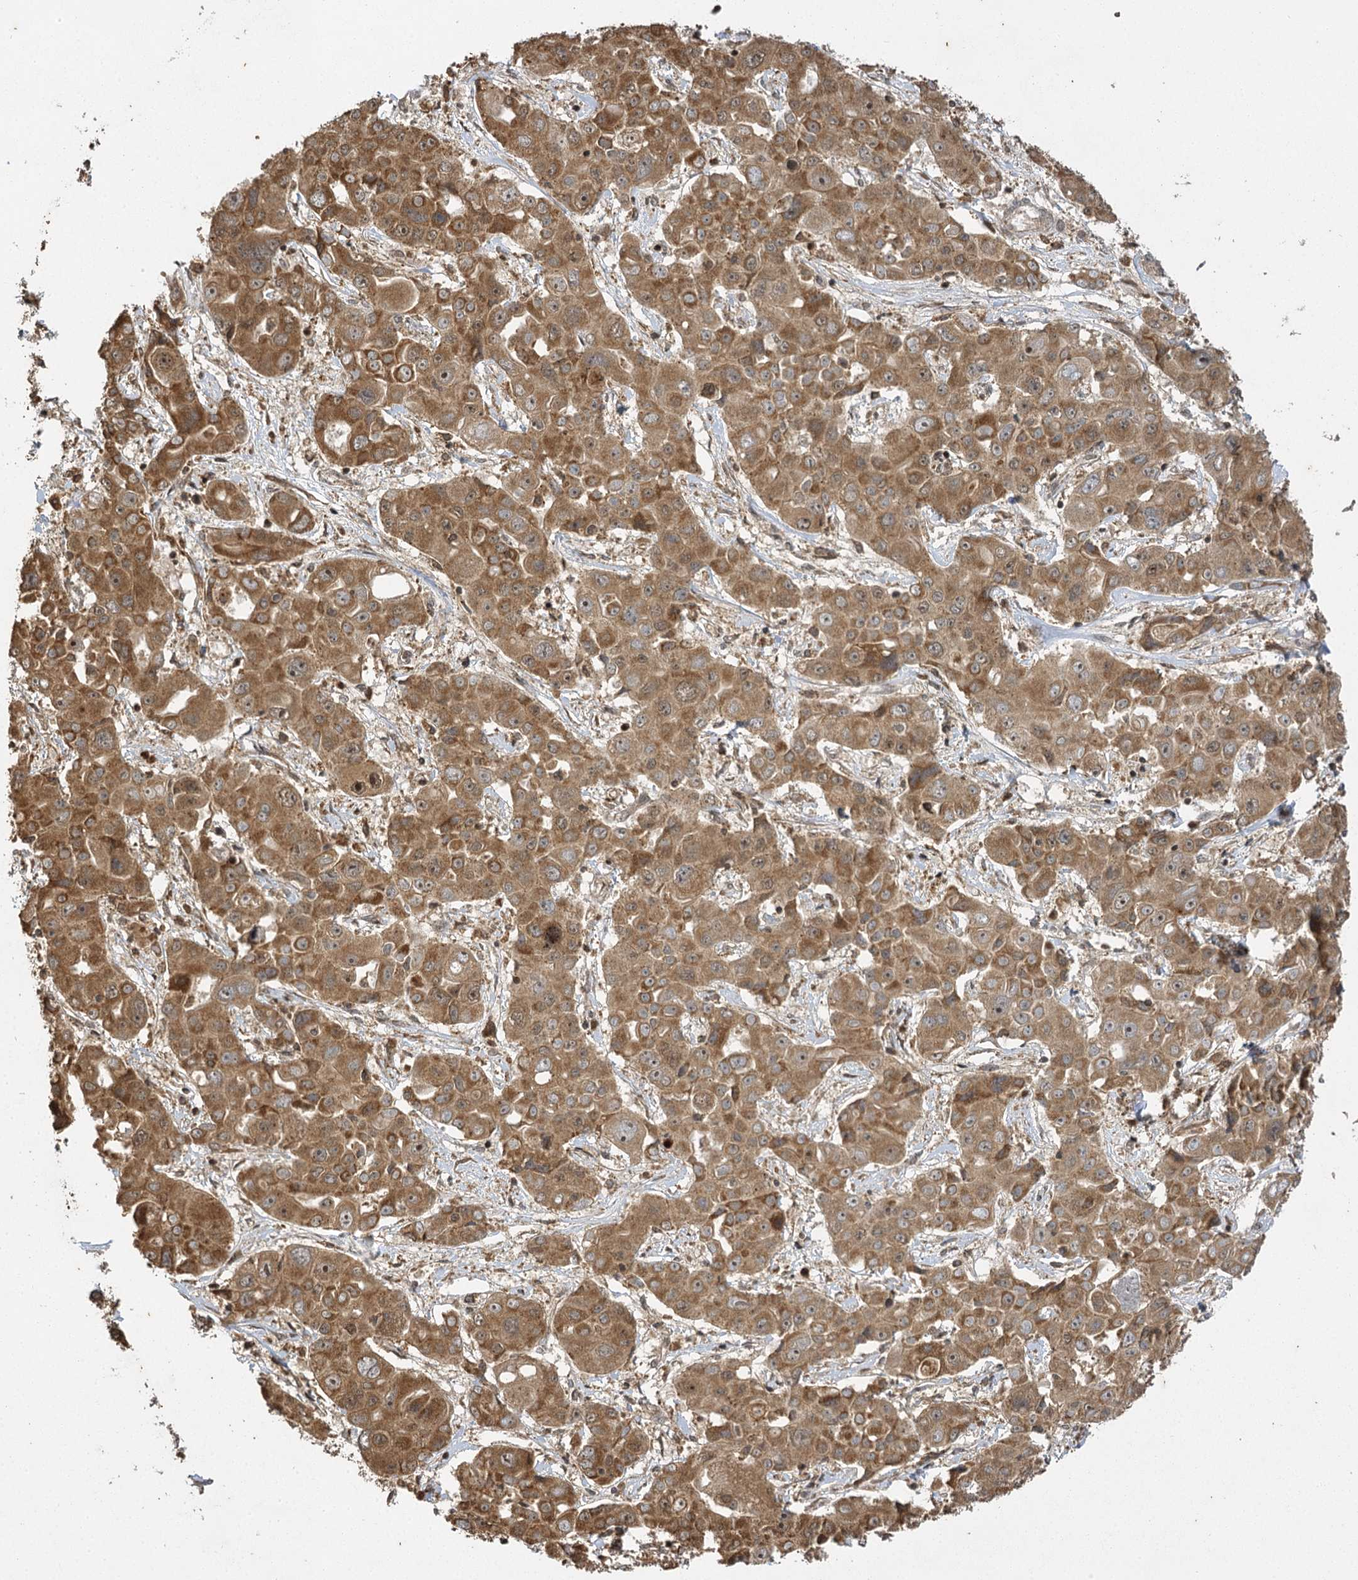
{"staining": {"intensity": "moderate", "quantity": ">75%", "location": "cytoplasmic/membranous,nuclear"}, "tissue": "liver cancer", "cell_type": "Tumor cells", "image_type": "cancer", "snomed": [{"axis": "morphology", "description": "Cholangiocarcinoma"}, {"axis": "topography", "description": "Liver"}], "caption": "Immunohistochemical staining of human cholangiocarcinoma (liver) reveals medium levels of moderate cytoplasmic/membranous and nuclear protein staining in approximately >75% of tumor cells.", "gene": "IL11RA", "patient": {"sex": "male", "age": 67}}